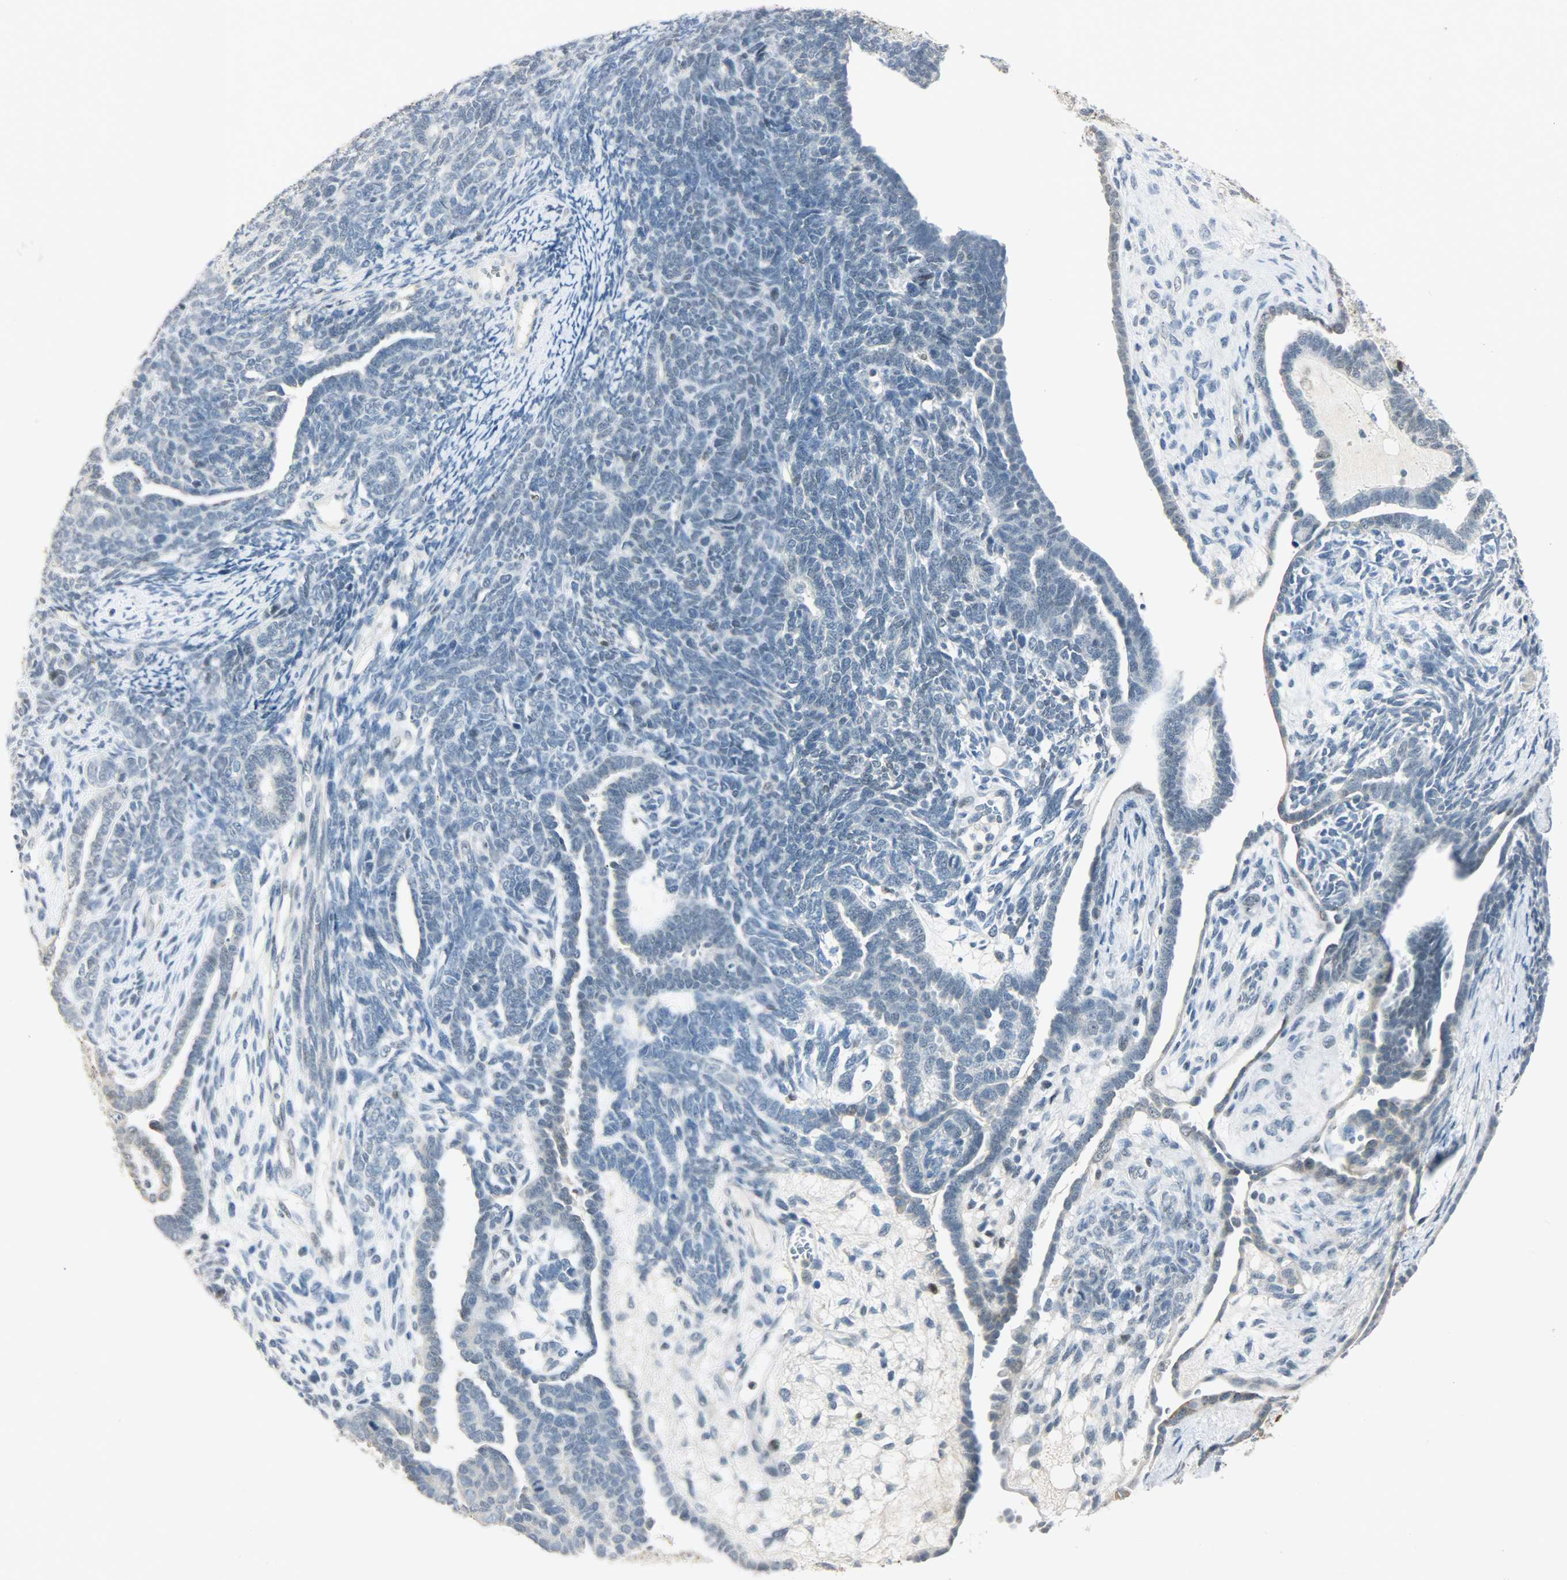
{"staining": {"intensity": "negative", "quantity": "none", "location": "none"}, "tissue": "endometrial cancer", "cell_type": "Tumor cells", "image_type": "cancer", "snomed": [{"axis": "morphology", "description": "Neoplasm, malignant, NOS"}, {"axis": "topography", "description": "Endometrium"}], "caption": "The IHC histopathology image has no significant positivity in tumor cells of endometrial cancer tissue.", "gene": "PPARG", "patient": {"sex": "female", "age": 74}}